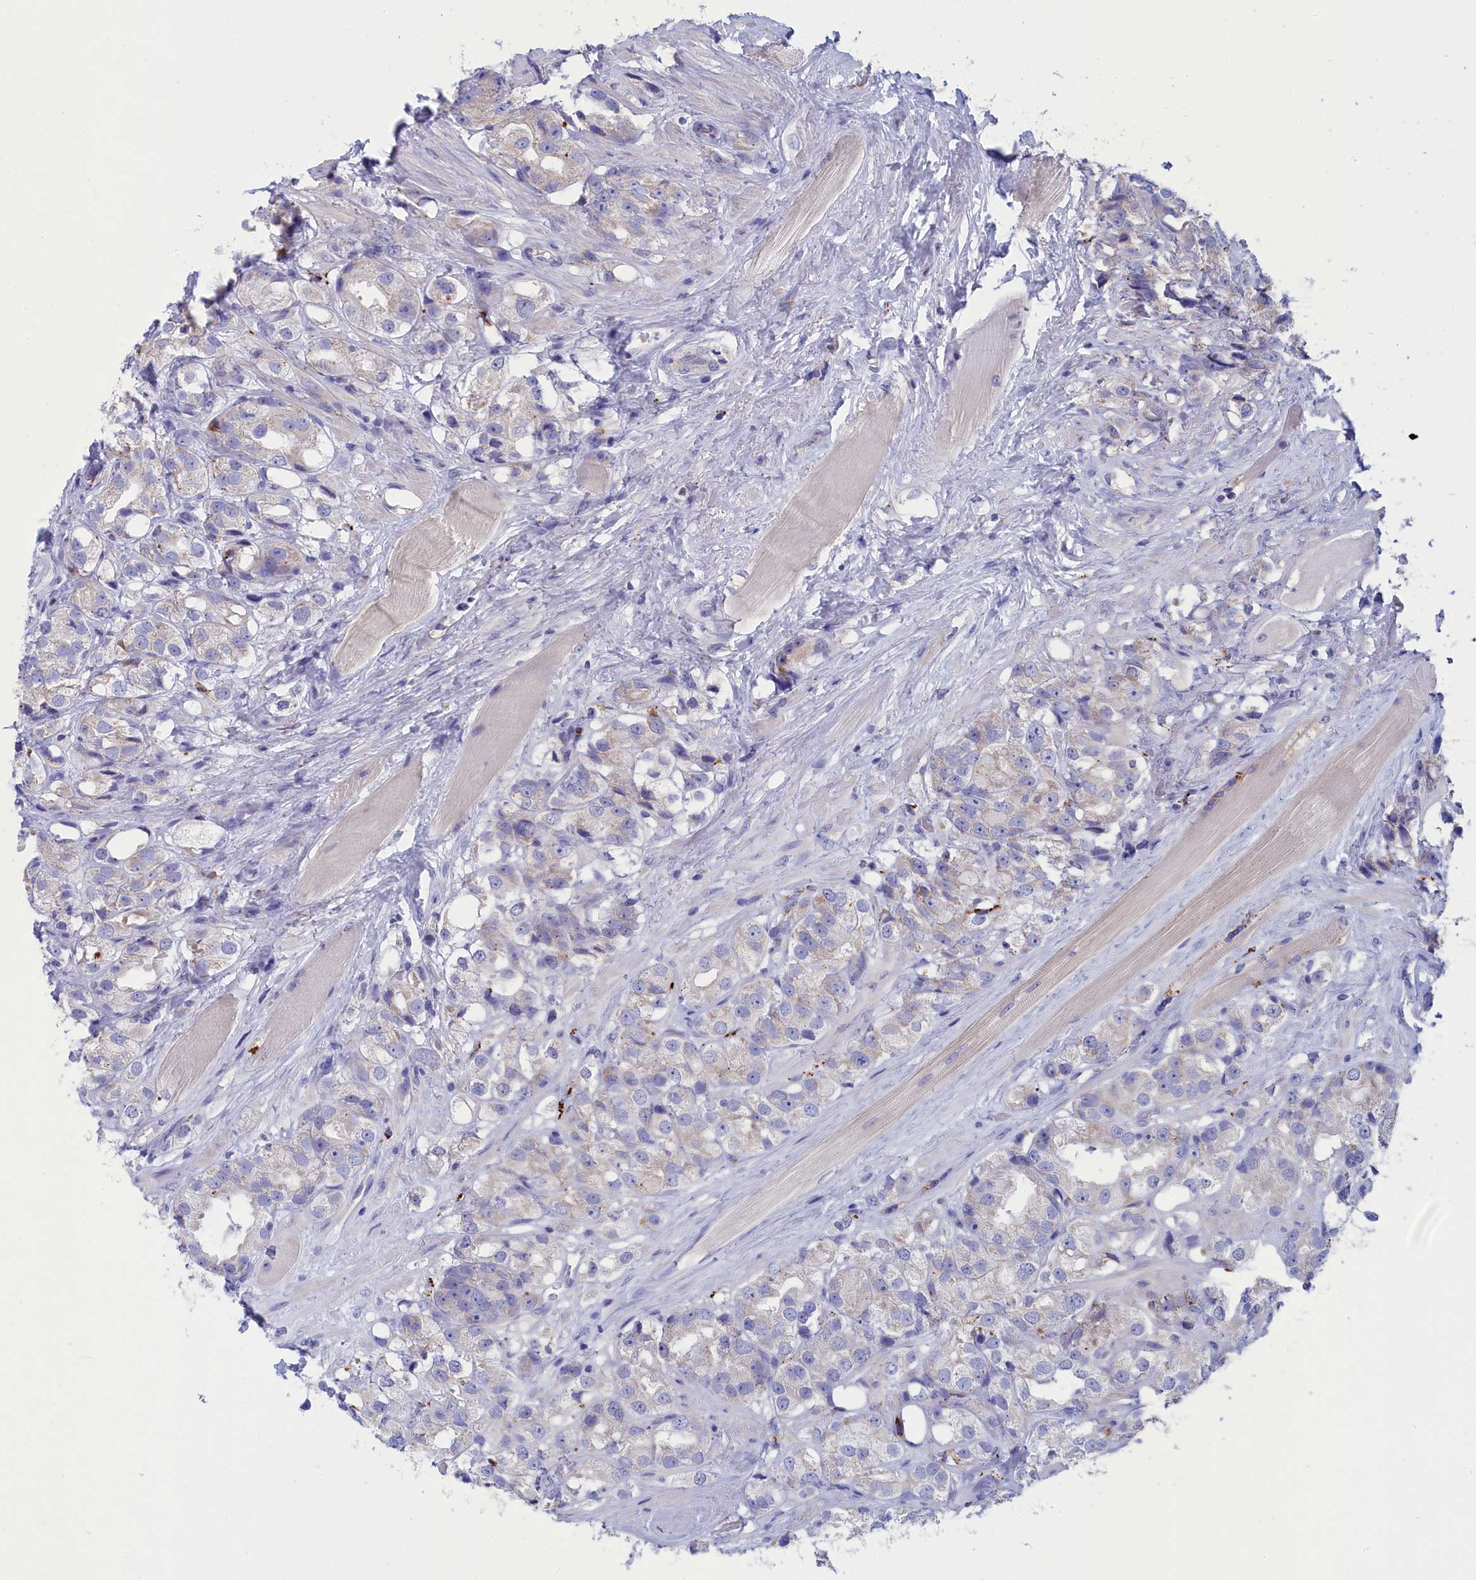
{"staining": {"intensity": "negative", "quantity": "none", "location": "none"}, "tissue": "prostate cancer", "cell_type": "Tumor cells", "image_type": "cancer", "snomed": [{"axis": "morphology", "description": "Adenocarcinoma, NOS"}, {"axis": "topography", "description": "Prostate"}], "caption": "Immunohistochemical staining of adenocarcinoma (prostate) demonstrates no significant positivity in tumor cells. The staining was performed using DAB (3,3'-diaminobenzidine) to visualize the protein expression in brown, while the nuclei were stained in blue with hematoxylin (Magnification: 20x).", "gene": "WDR6", "patient": {"sex": "male", "age": 79}}